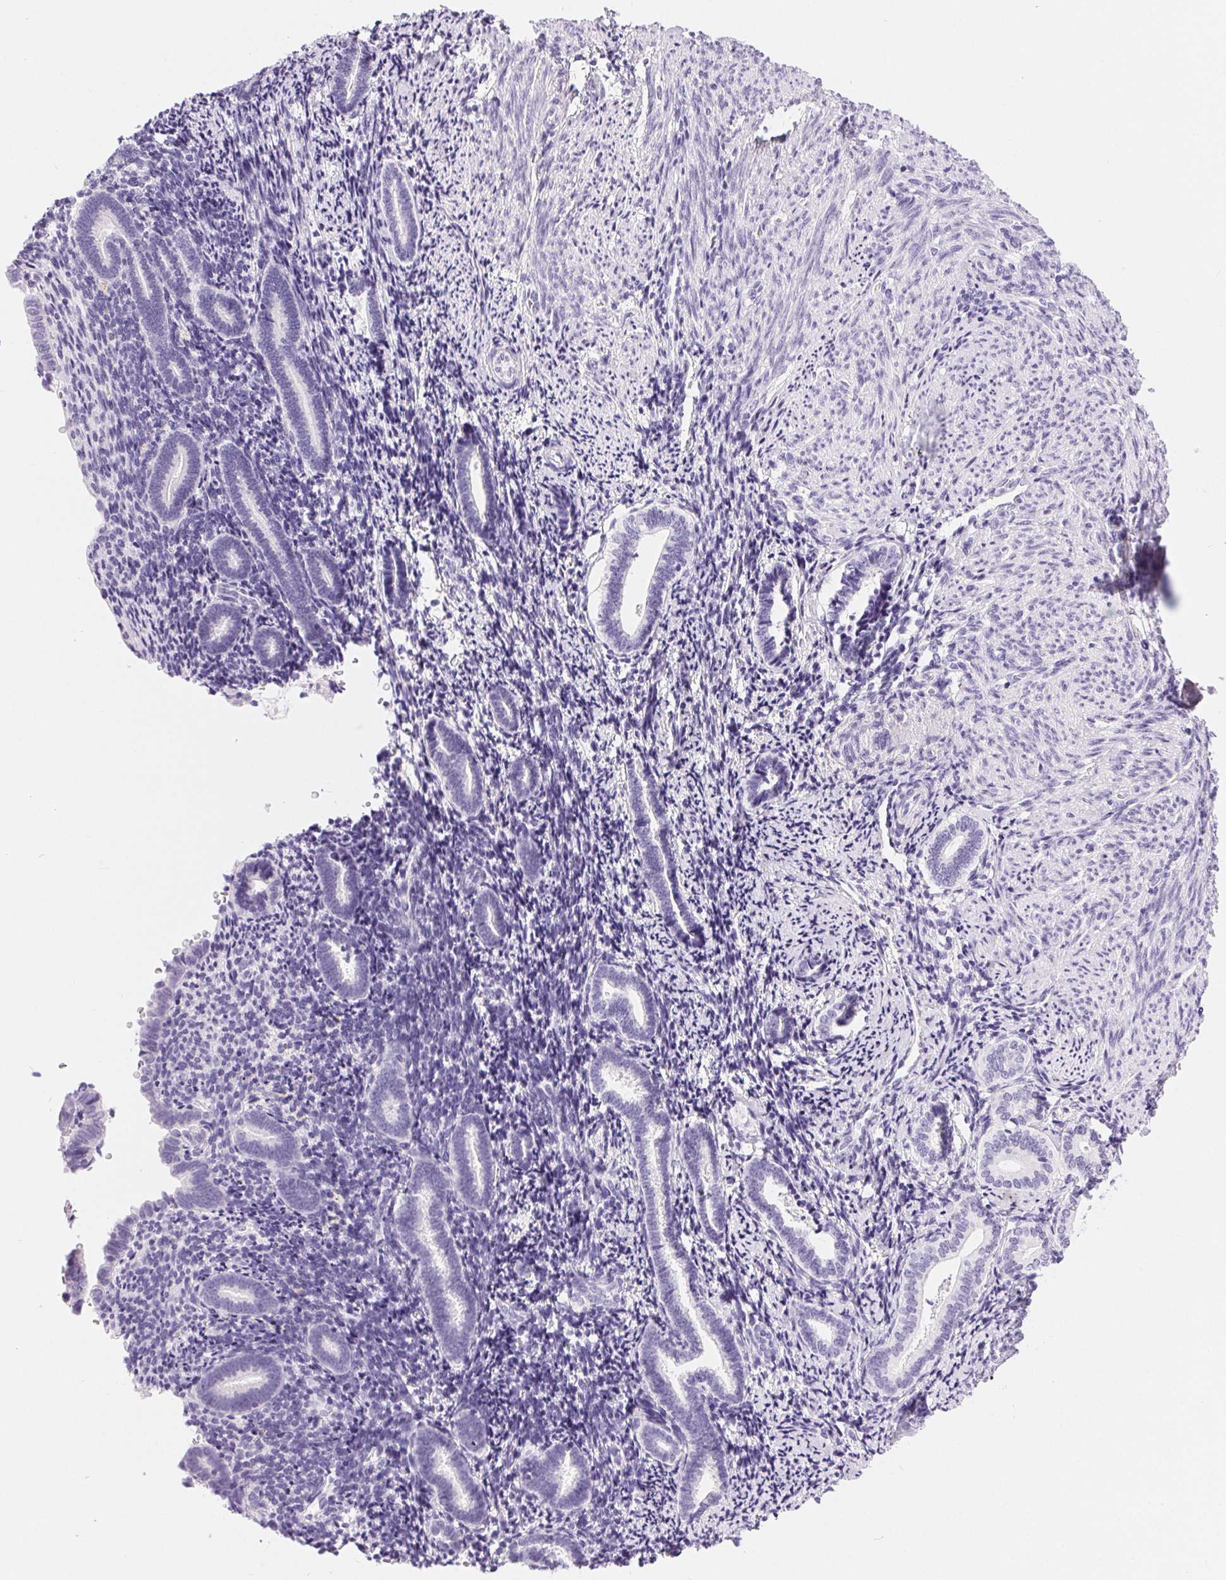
{"staining": {"intensity": "negative", "quantity": "none", "location": "none"}, "tissue": "endometrium", "cell_type": "Cells in endometrial stroma", "image_type": "normal", "snomed": [{"axis": "morphology", "description": "Normal tissue, NOS"}, {"axis": "topography", "description": "Endometrium"}], "caption": "The image shows no staining of cells in endometrial stroma in benign endometrium.", "gene": "XDH", "patient": {"sex": "female", "age": 57}}